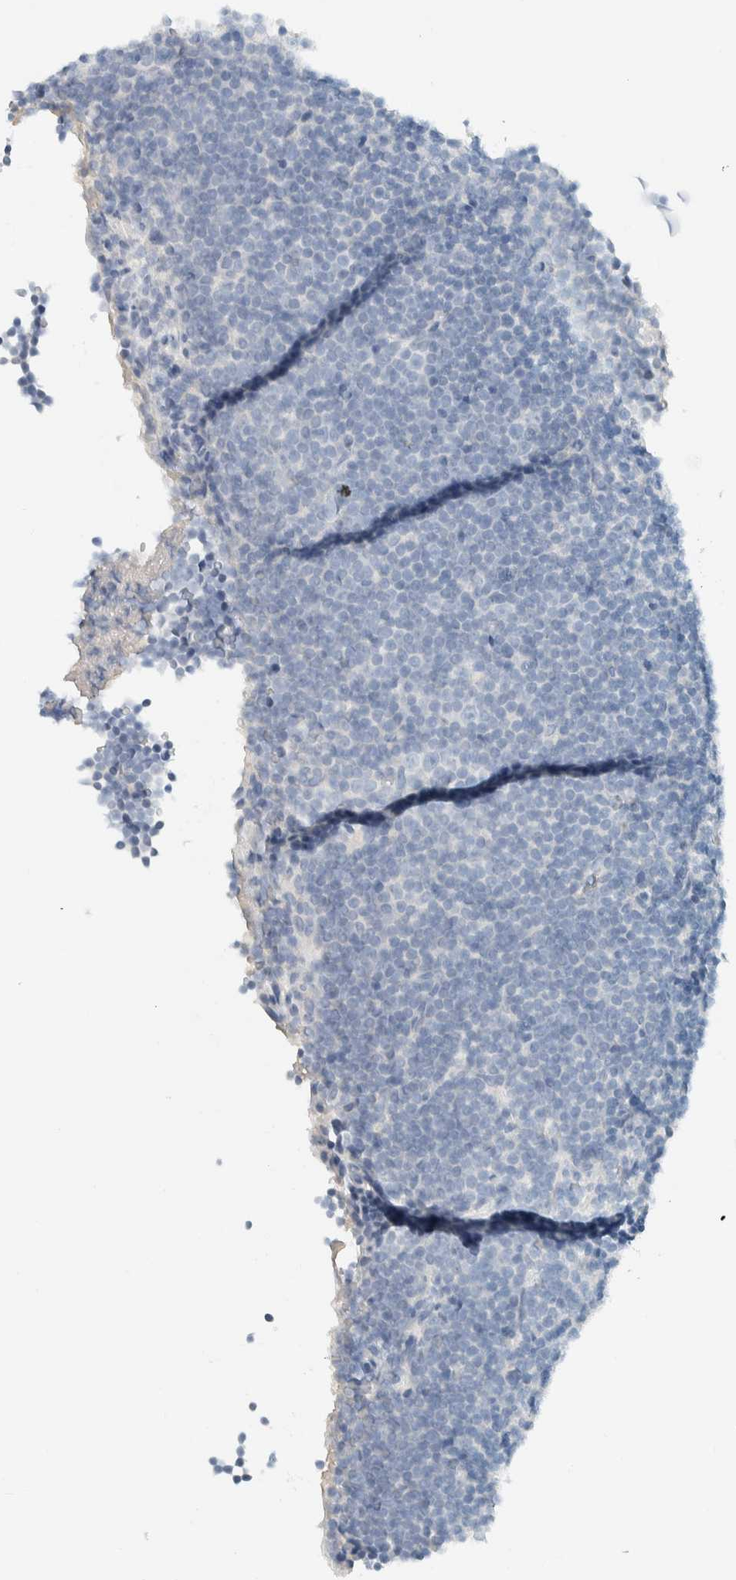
{"staining": {"intensity": "negative", "quantity": "none", "location": "none"}, "tissue": "lymphoma", "cell_type": "Tumor cells", "image_type": "cancer", "snomed": [{"axis": "morphology", "description": "Malignant lymphoma, non-Hodgkin's type, Low grade"}, {"axis": "topography", "description": "Lymph node"}], "caption": "Immunohistochemical staining of lymphoma exhibits no significant positivity in tumor cells.", "gene": "ALOX12B", "patient": {"sex": "female", "age": 67}}